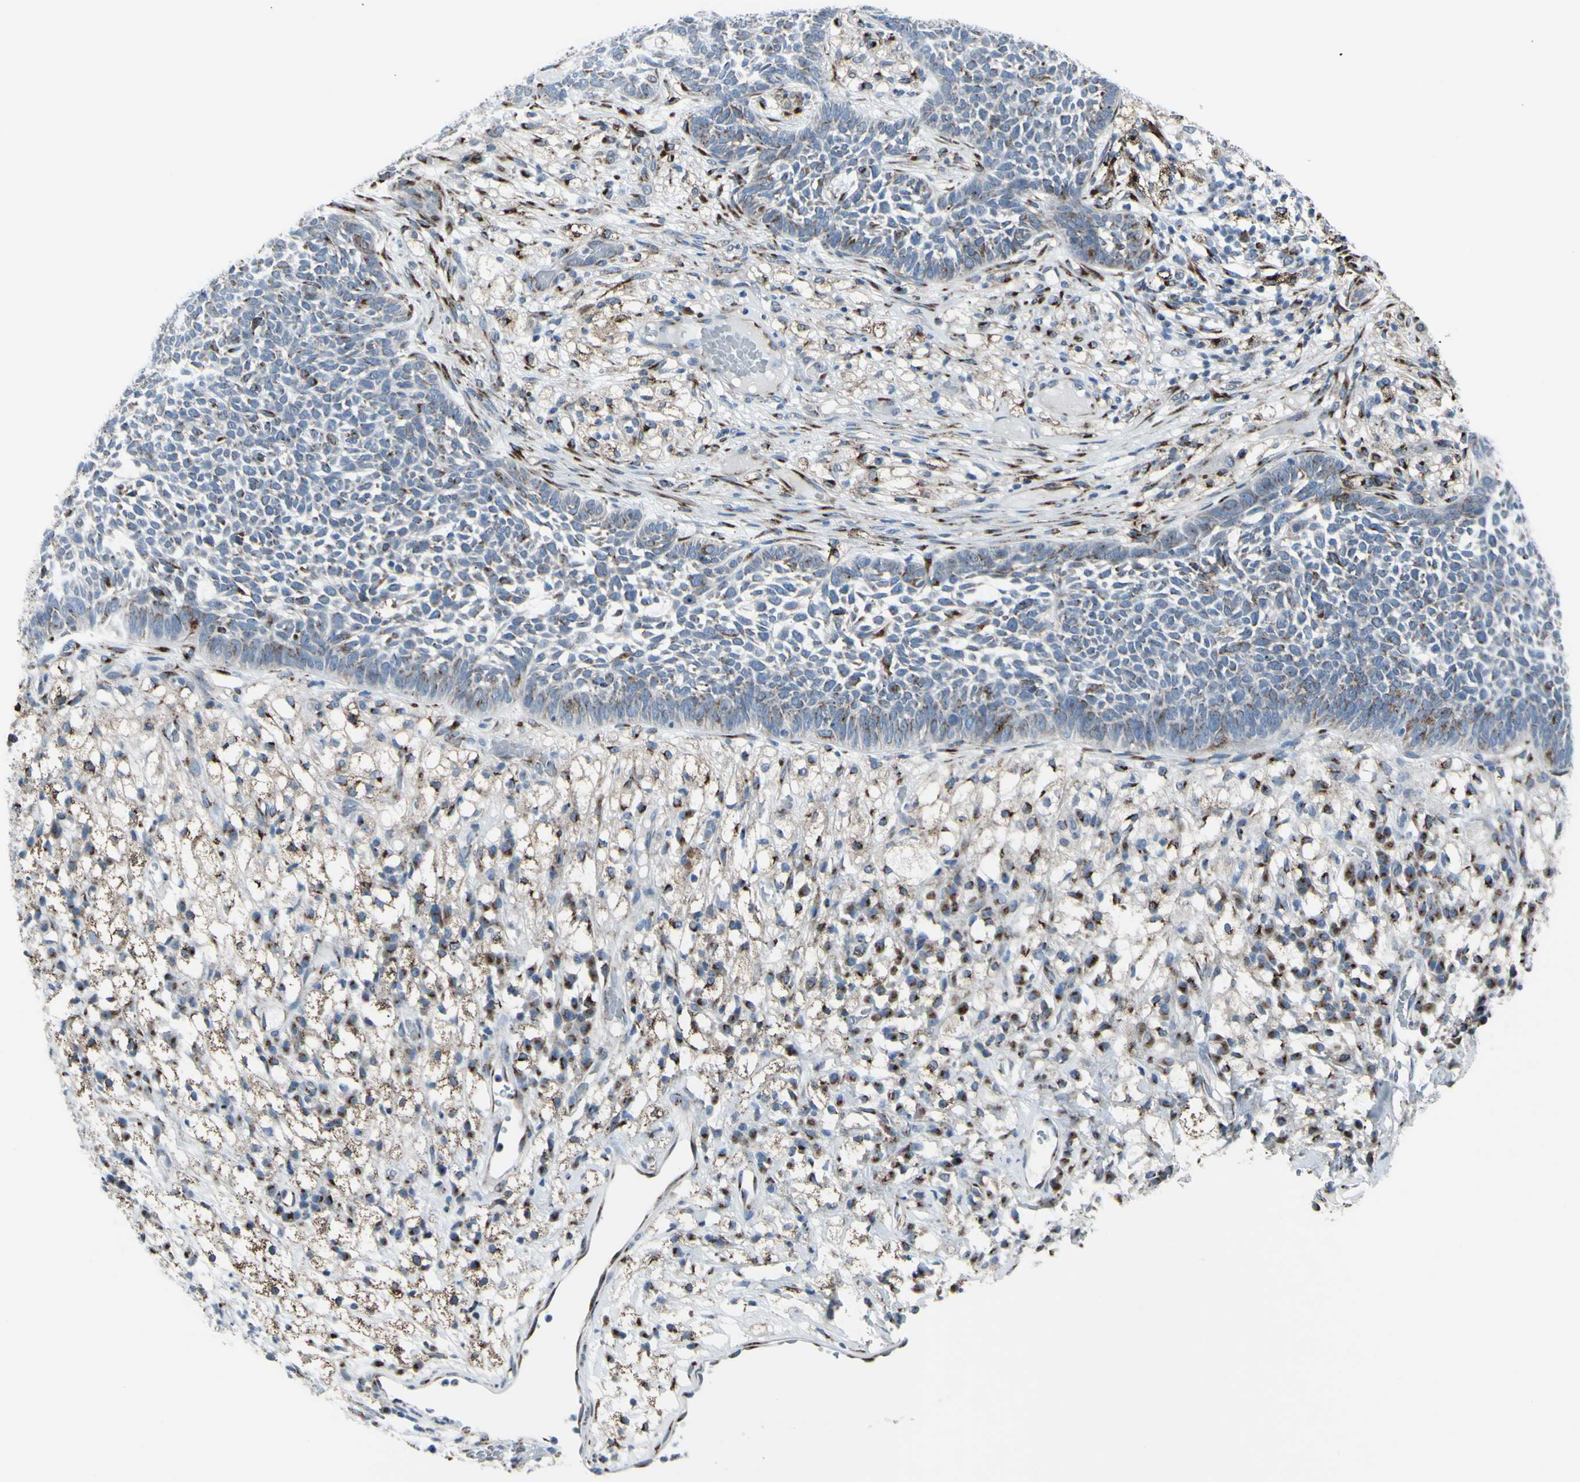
{"staining": {"intensity": "moderate", "quantity": "25%-75%", "location": "cytoplasmic/membranous"}, "tissue": "skin cancer", "cell_type": "Tumor cells", "image_type": "cancer", "snomed": [{"axis": "morphology", "description": "Basal cell carcinoma"}, {"axis": "topography", "description": "Skin"}], "caption": "Human skin basal cell carcinoma stained with a brown dye exhibits moderate cytoplasmic/membranous positive positivity in approximately 25%-75% of tumor cells.", "gene": "GLG1", "patient": {"sex": "female", "age": 84}}